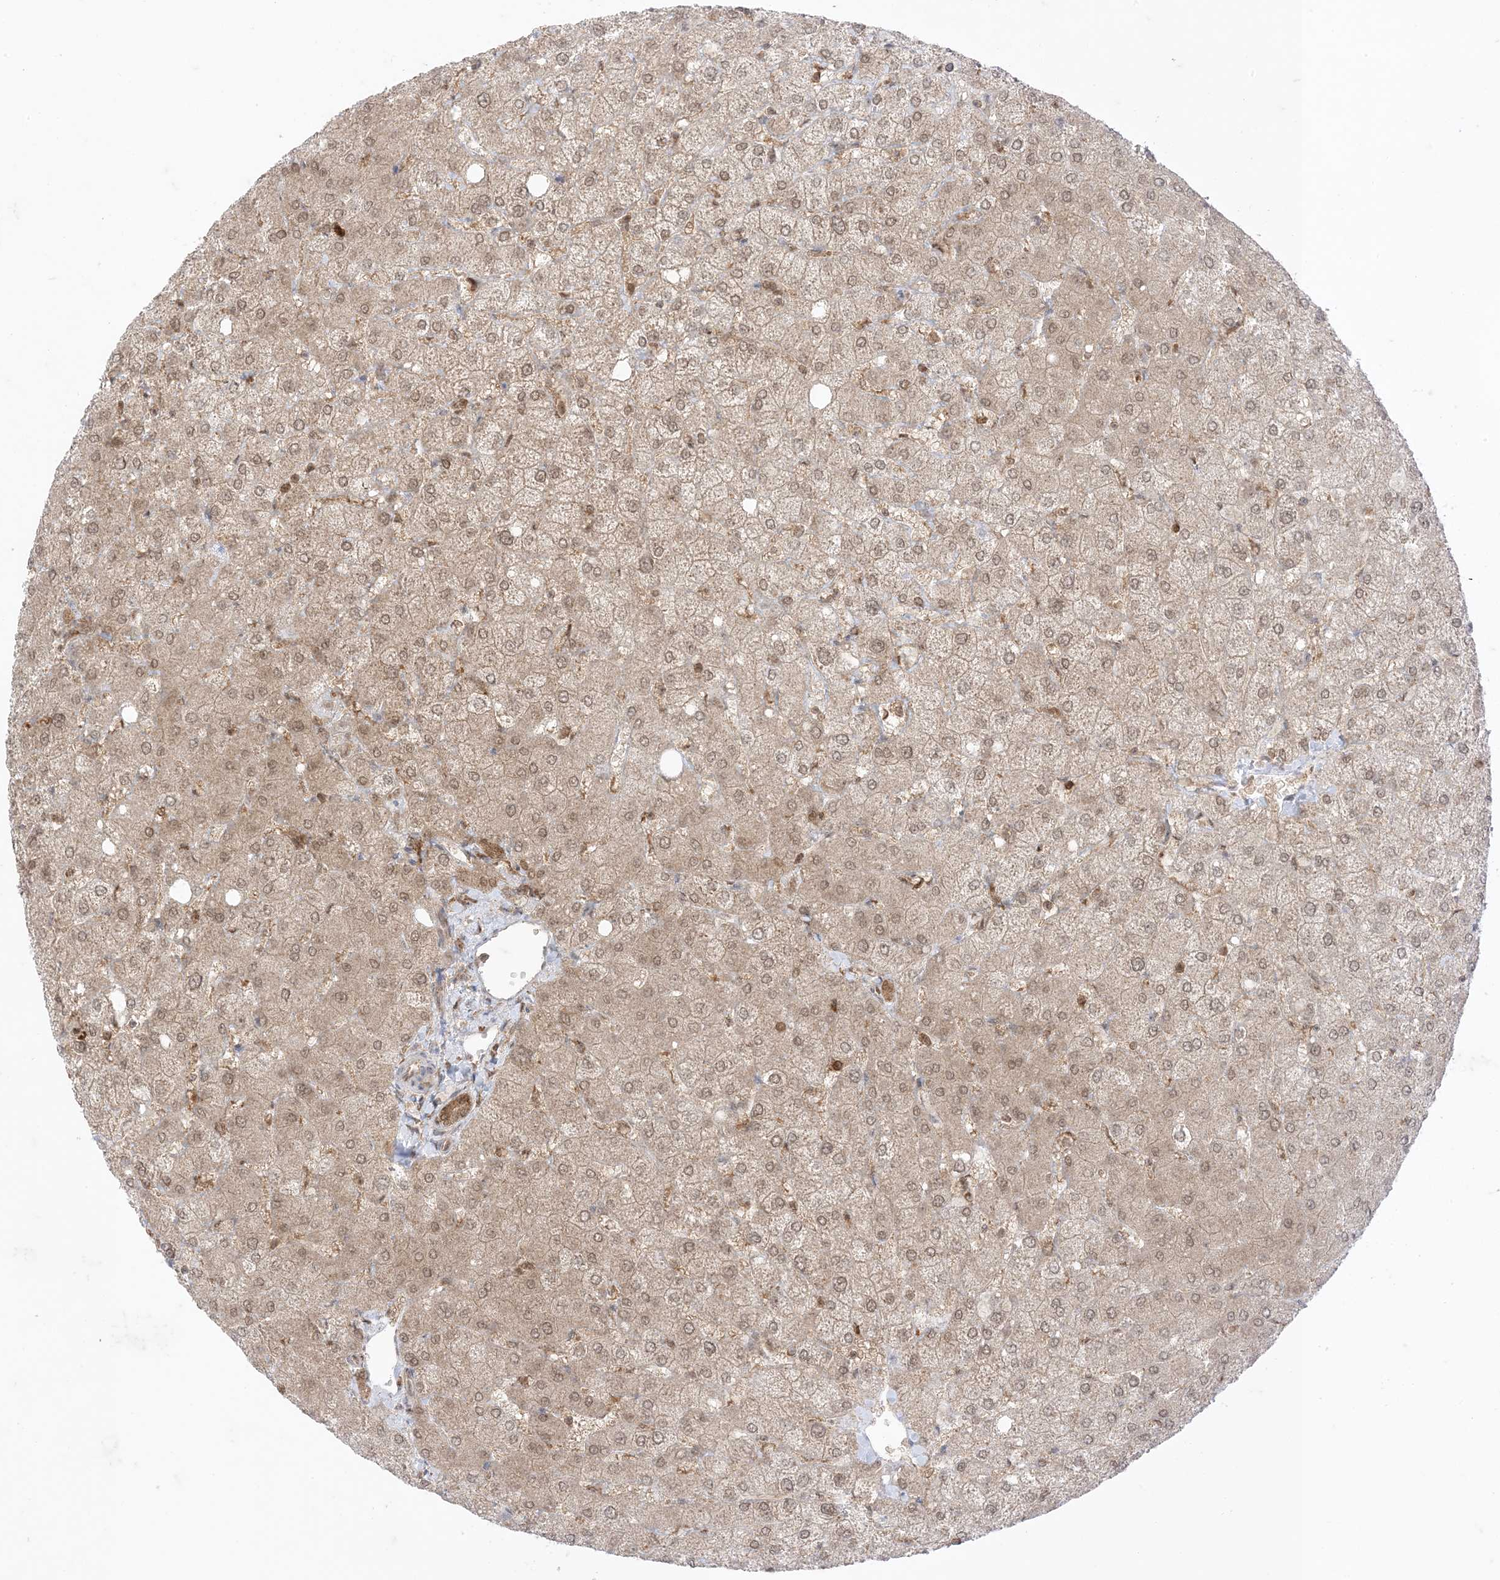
{"staining": {"intensity": "moderate", "quantity": ">75%", "location": "cytoplasmic/membranous"}, "tissue": "liver", "cell_type": "Cholangiocytes", "image_type": "normal", "snomed": [{"axis": "morphology", "description": "Normal tissue, NOS"}, {"axis": "topography", "description": "Liver"}], "caption": "Immunohistochemical staining of normal human liver demonstrates medium levels of moderate cytoplasmic/membranous expression in approximately >75% of cholangiocytes.", "gene": "PTPA", "patient": {"sex": "female", "age": 54}}